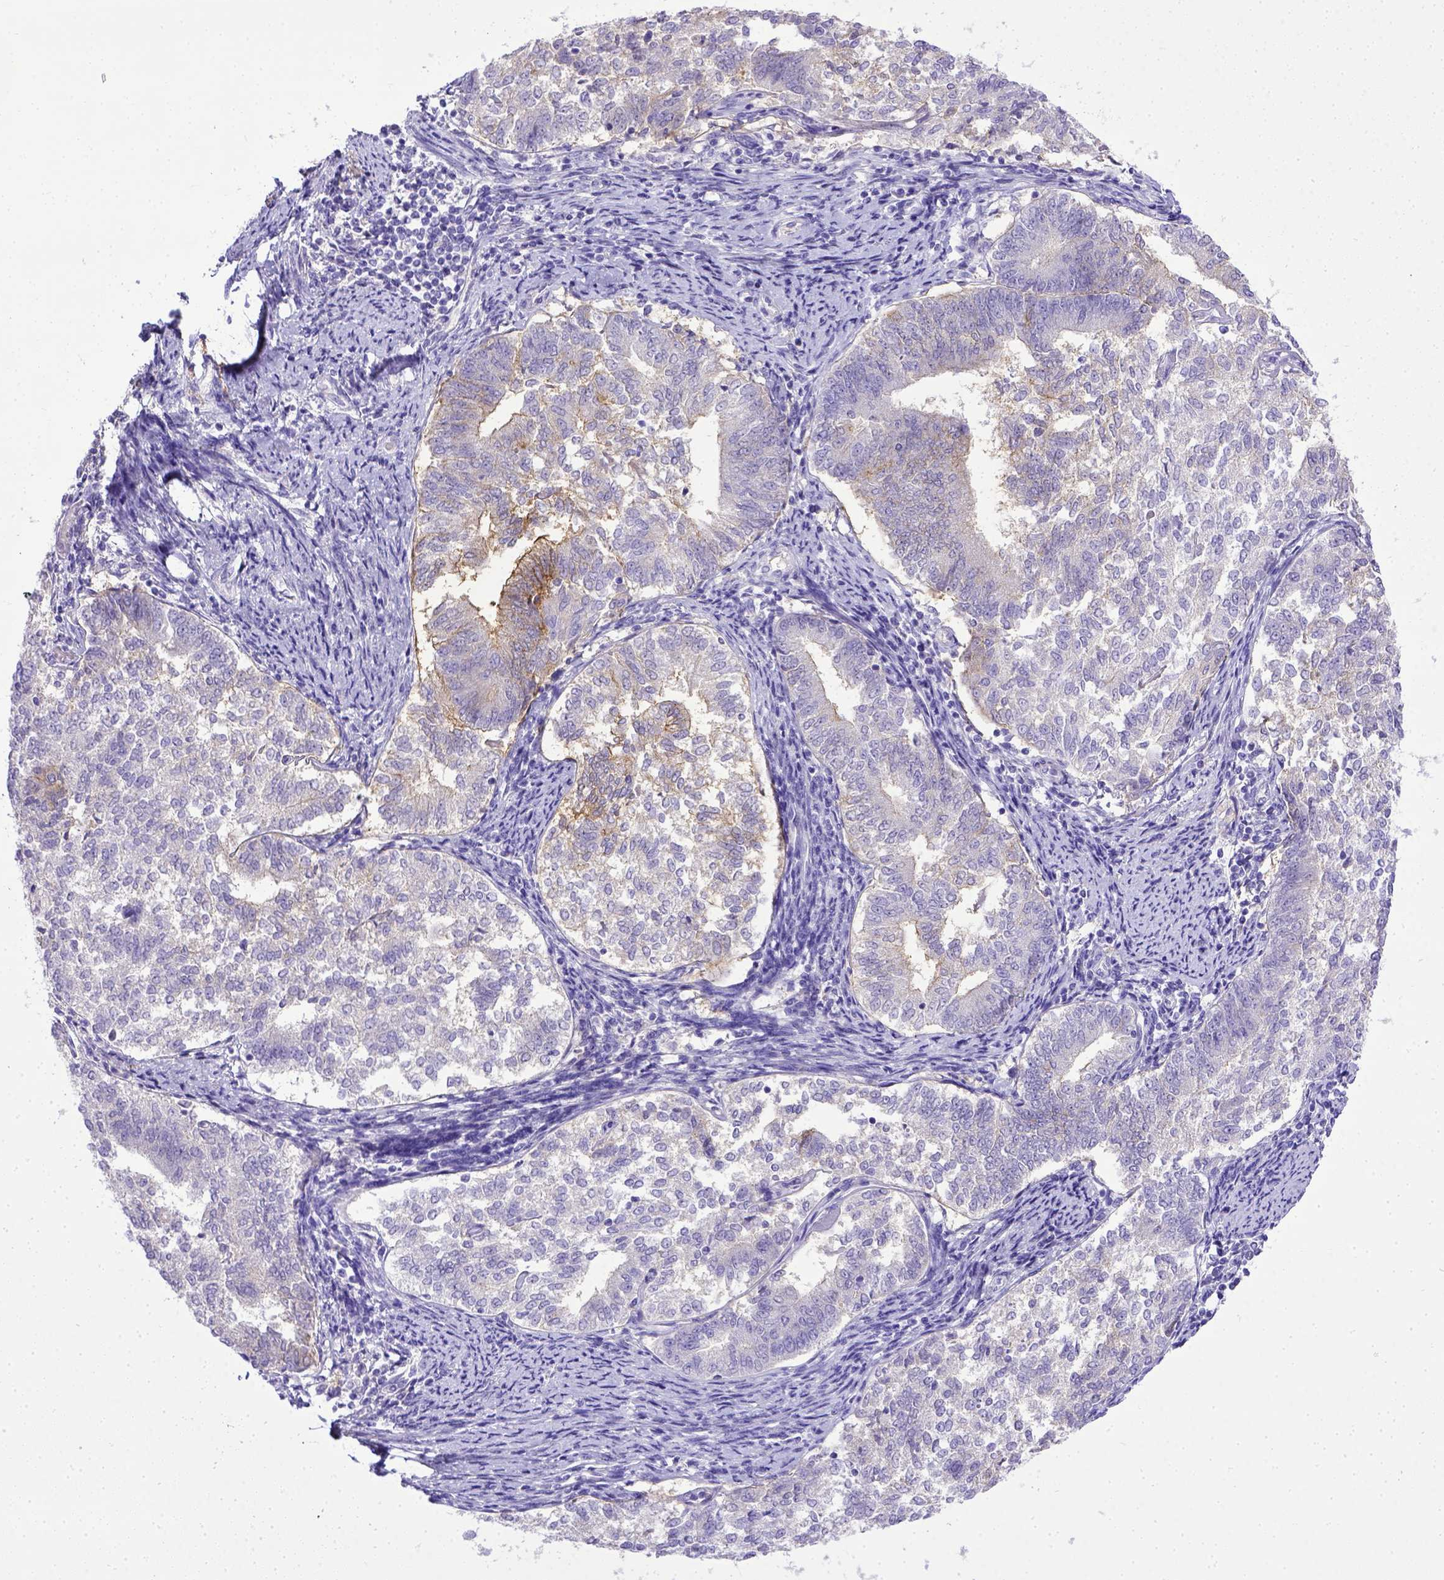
{"staining": {"intensity": "weak", "quantity": "<25%", "location": "cytoplasmic/membranous"}, "tissue": "endometrial cancer", "cell_type": "Tumor cells", "image_type": "cancer", "snomed": [{"axis": "morphology", "description": "Adenocarcinoma, NOS"}, {"axis": "topography", "description": "Endometrium"}], "caption": "High magnification brightfield microscopy of endometrial cancer (adenocarcinoma) stained with DAB (3,3'-diaminobenzidine) (brown) and counterstained with hematoxylin (blue): tumor cells show no significant positivity.", "gene": "BTN1A1", "patient": {"sex": "female", "age": 65}}